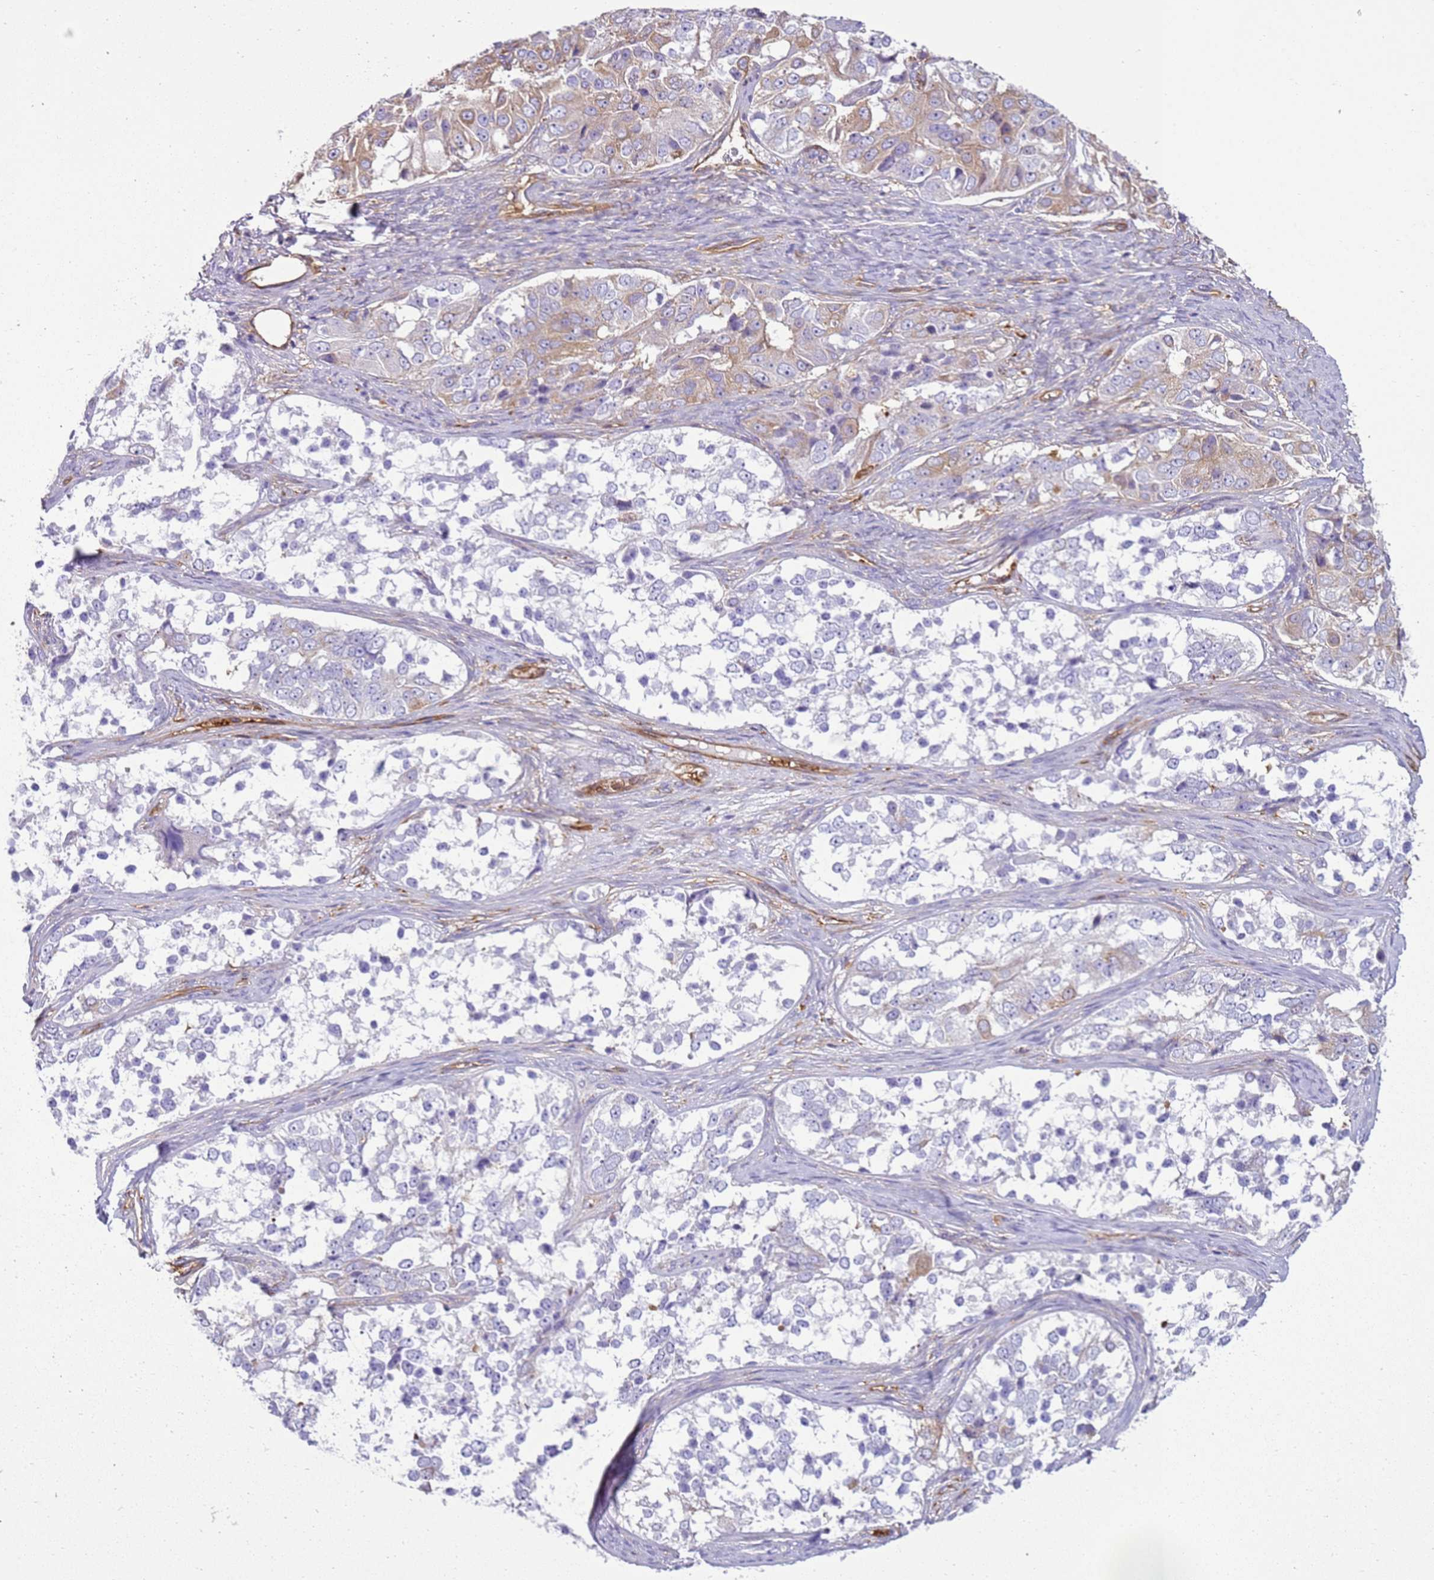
{"staining": {"intensity": "weak", "quantity": "<25%", "location": "cytoplasmic/membranous"}, "tissue": "ovarian cancer", "cell_type": "Tumor cells", "image_type": "cancer", "snomed": [{"axis": "morphology", "description": "Carcinoma, endometroid"}, {"axis": "topography", "description": "Ovary"}], "caption": "IHC micrograph of neoplastic tissue: human ovarian cancer (endometroid carcinoma) stained with DAB demonstrates no significant protein expression in tumor cells.", "gene": "SNX21", "patient": {"sex": "female", "age": 51}}